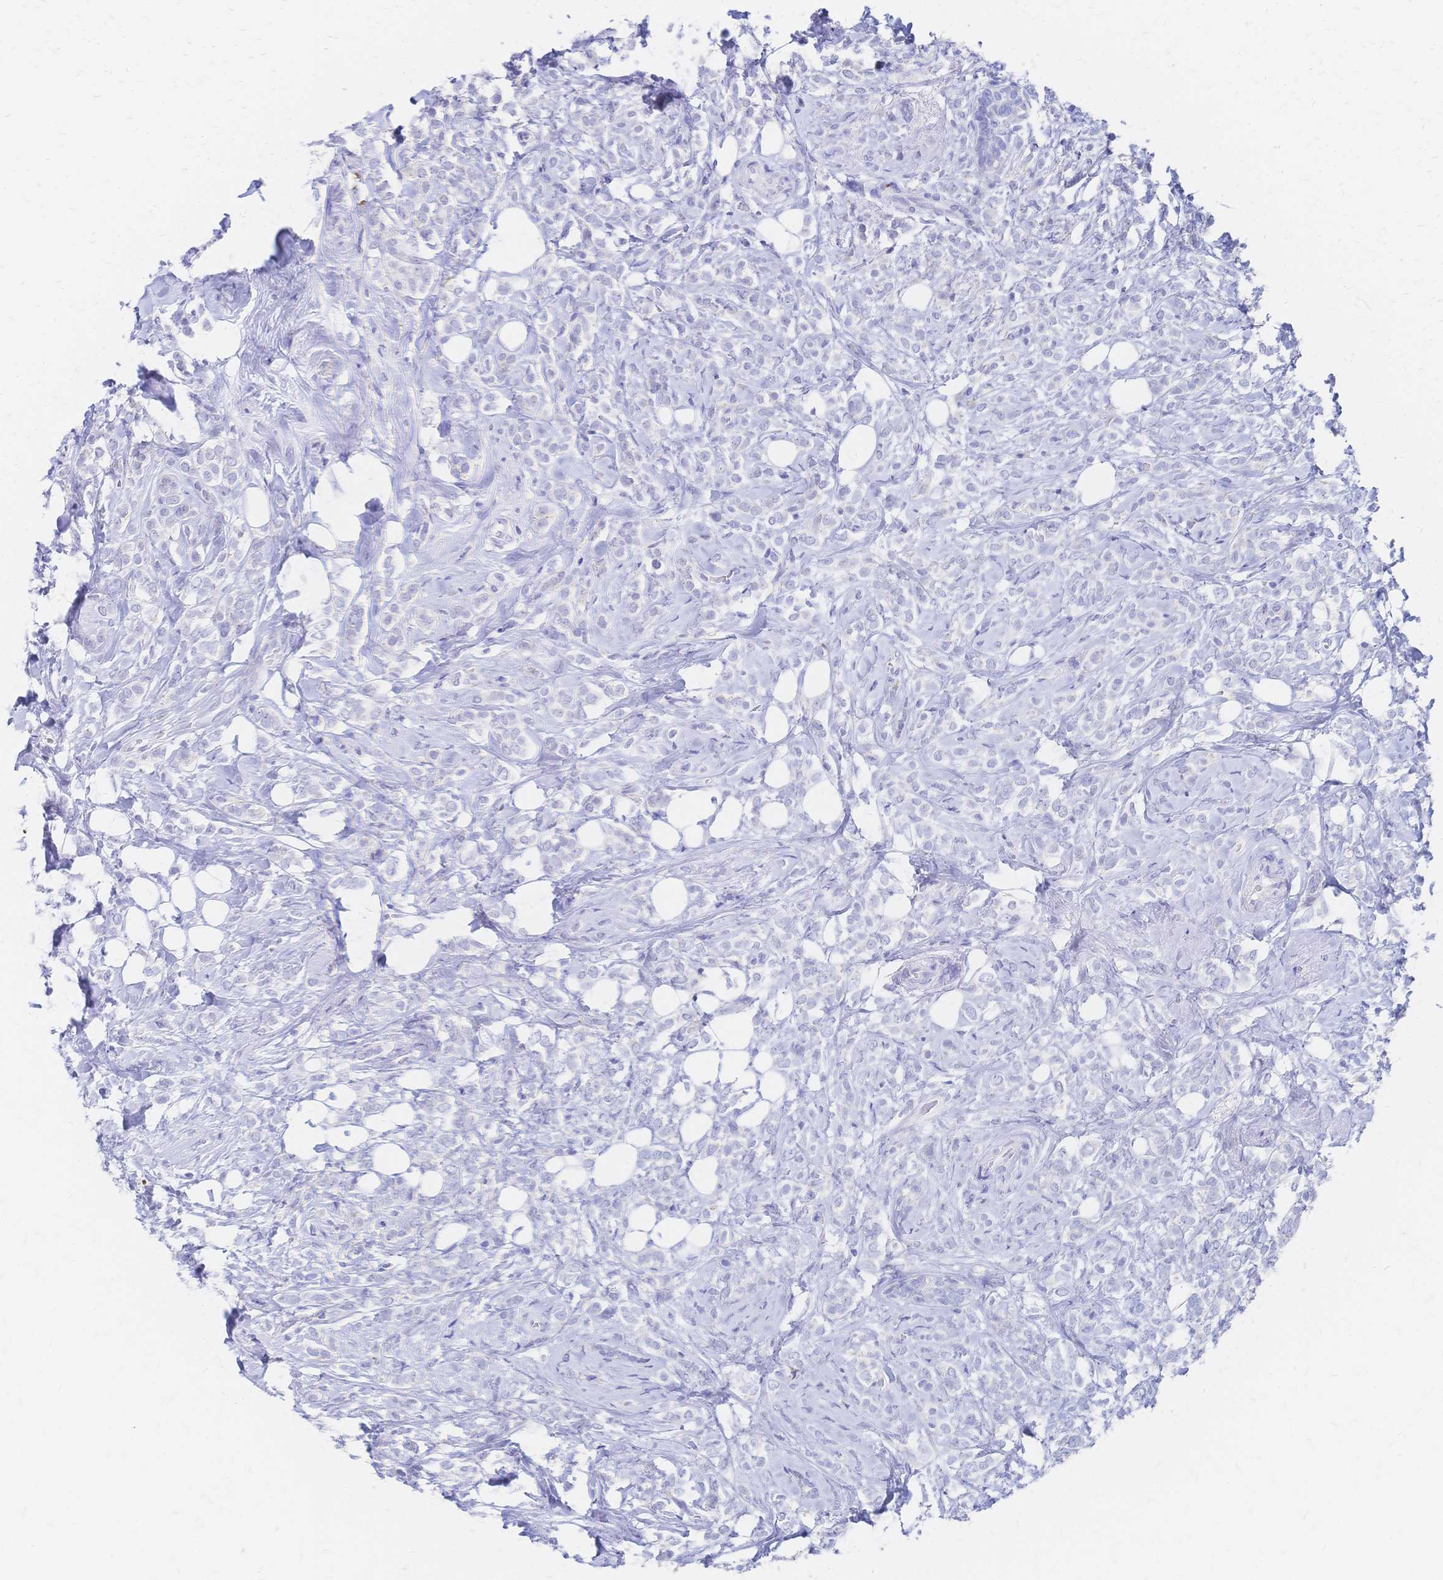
{"staining": {"intensity": "negative", "quantity": "none", "location": "none"}, "tissue": "breast cancer", "cell_type": "Tumor cells", "image_type": "cancer", "snomed": [{"axis": "morphology", "description": "Lobular carcinoma"}, {"axis": "topography", "description": "Breast"}], "caption": "The immunohistochemistry (IHC) histopathology image has no significant positivity in tumor cells of lobular carcinoma (breast) tissue.", "gene": "SLC5A1", "patient": {"sex": "female", "age": 49}}